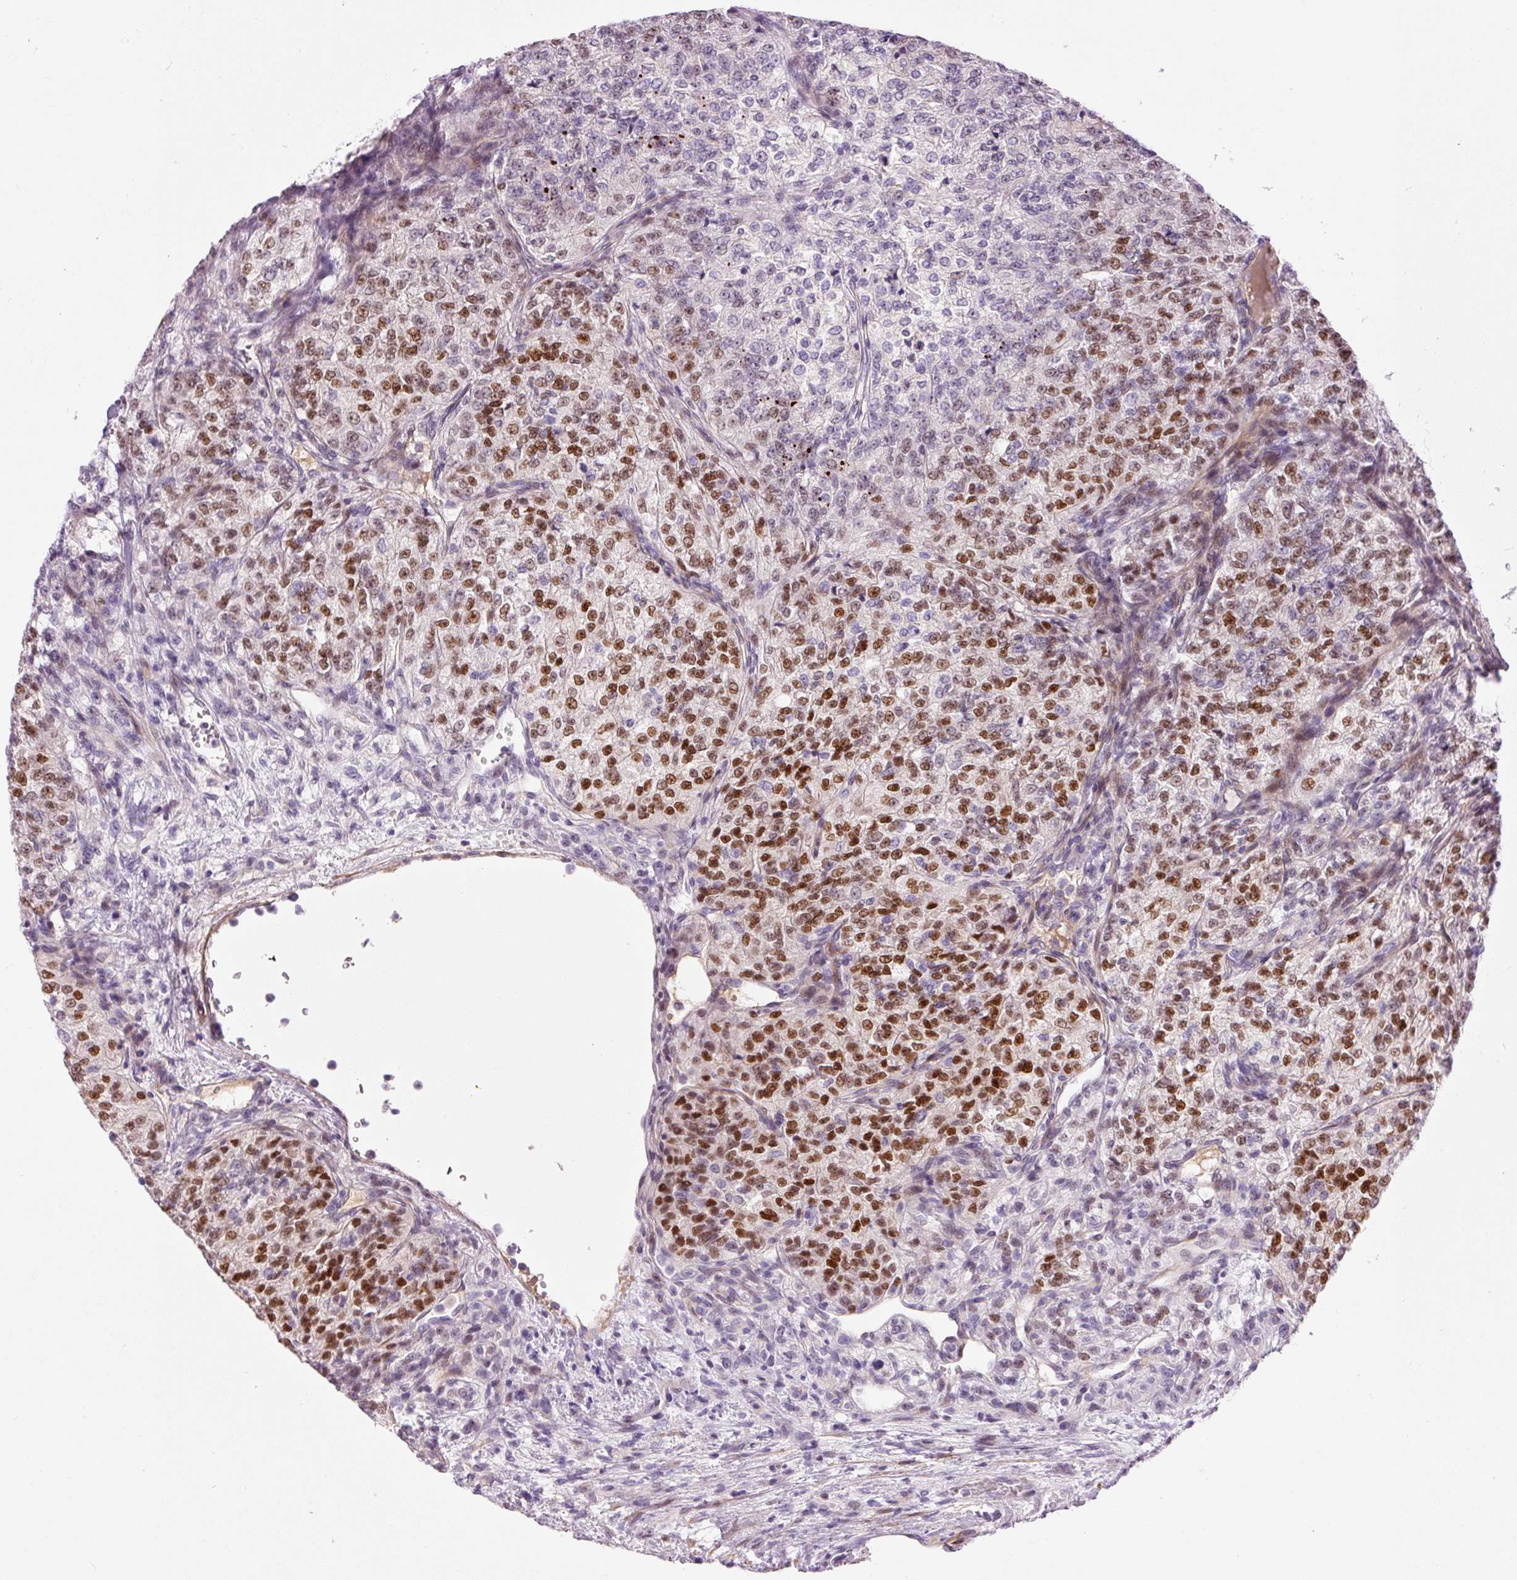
{"staining": {"intensity": "moderate", "quantity": "25%-75%", "location": "nuclear"}, "tissue": "renal cancer", "cell_type": "Tumor cells", "image_type": "cancer", "snomed": [{"axis": "morphology", "description": "Adenocarcinoma, NOS"}, {"axis": "topography", "description": "Kidney"}], "caption": "Moderate nuclear staining for a protein is identified in approximately 25%-75% of tumor cells of renal cancer using immunohistochemistry (IHC).", "gene": "HNF1A", "patient": {"sex": "female", "age": 63}}